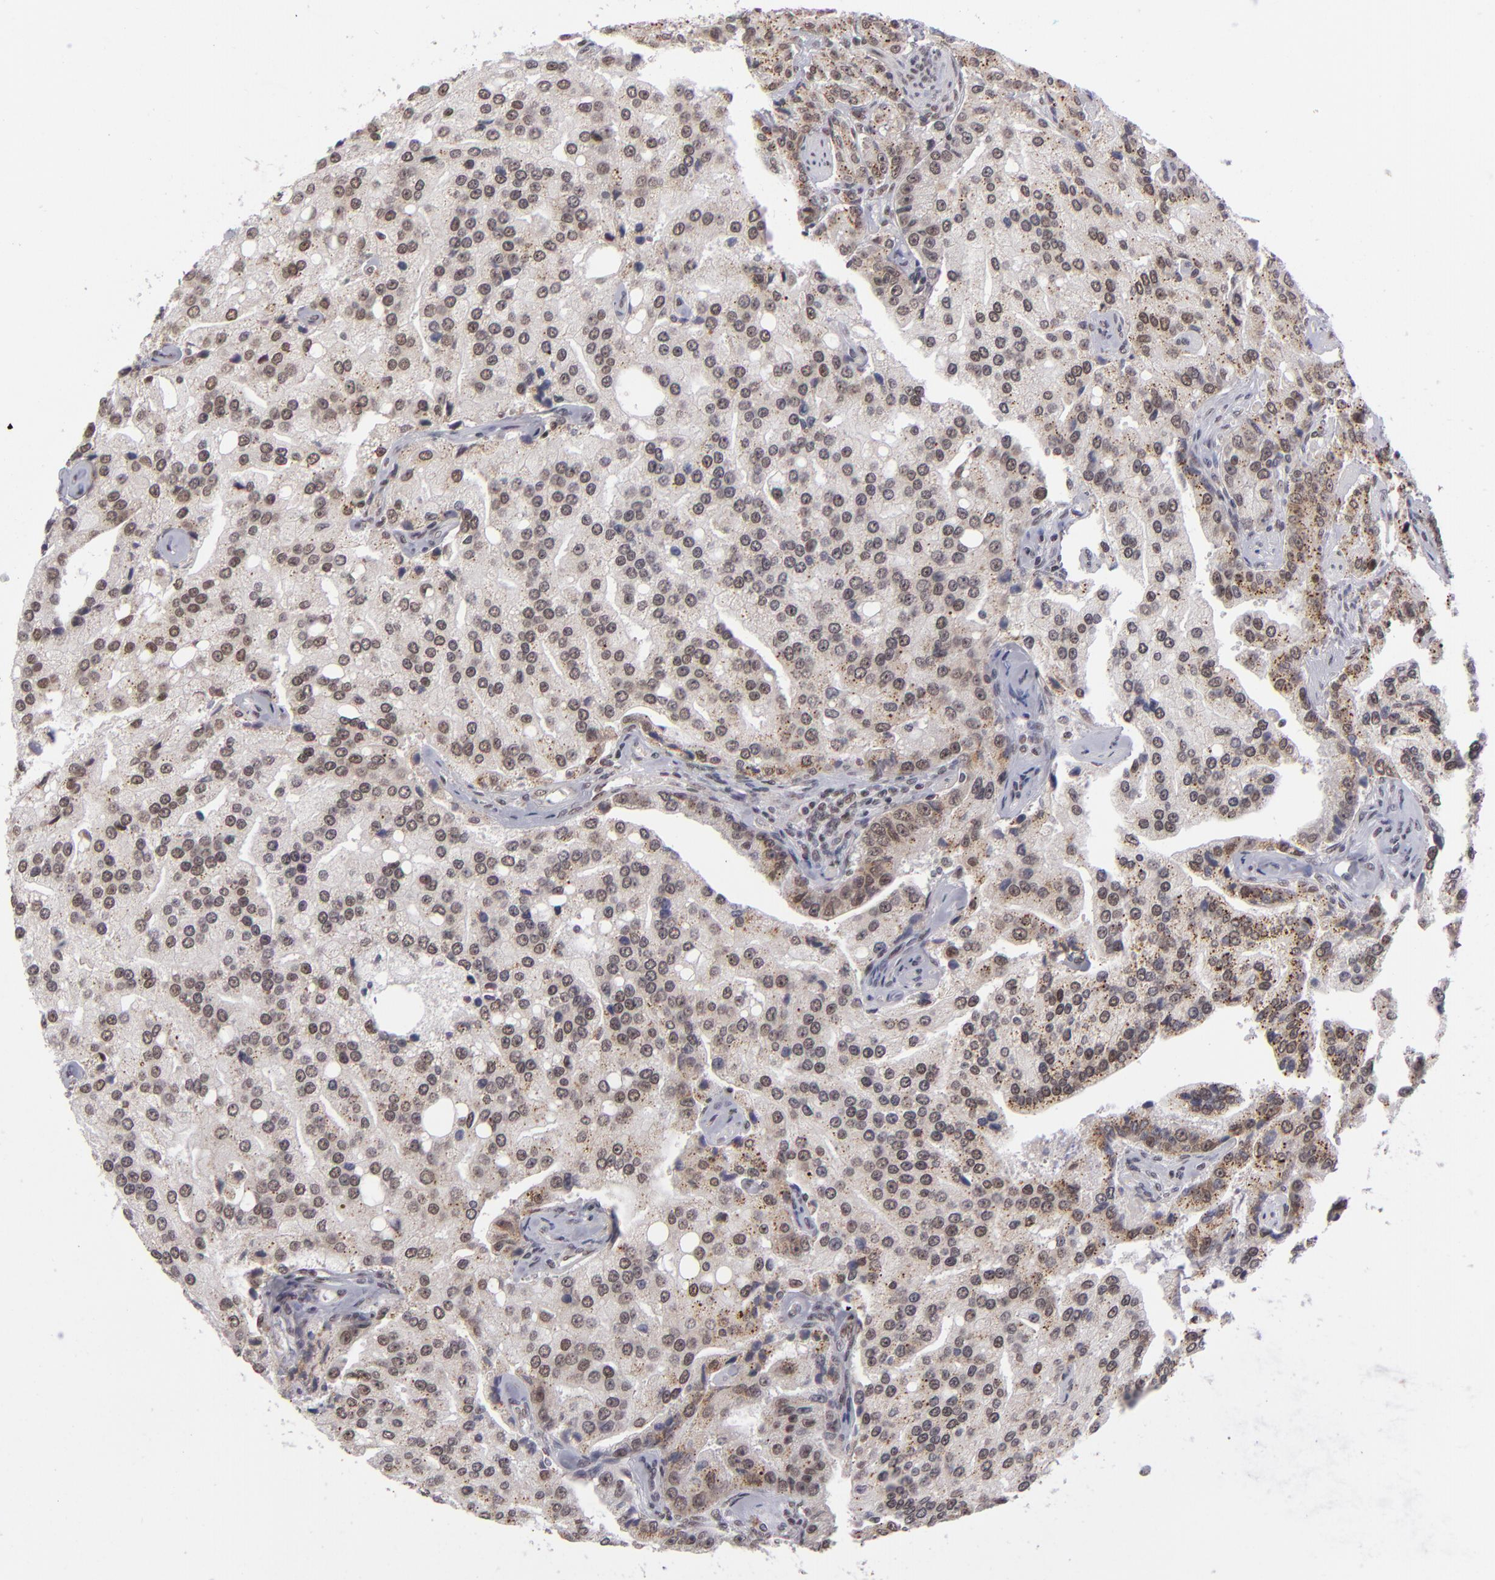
{"staining": {"intensity": "moderate", "quantity": "25%-75%", "location": "cytoplasmic/membranous,nuclear"}, "tissue": "prostate cancer", "cell_type": "Tumor cells", "image_type": "cancer", "snomed": [{"axis": "morphology", "description": "Adenocarcinoma, Medium grade"}, {"axis": "topography", "description": "Prostate"}], "caption": "Protein staining of prostate cancer tissue displays moderate cytoplasmic/membranous and nuclear positivity in approximately 25%-75% of tumor cells. Using DAB (brown) and hematoxylin (blue) stains, captured at high magnification using brightfield microscopy.", "gene": "MLLT3", "patient": {"sex": "male", "age": 72}}